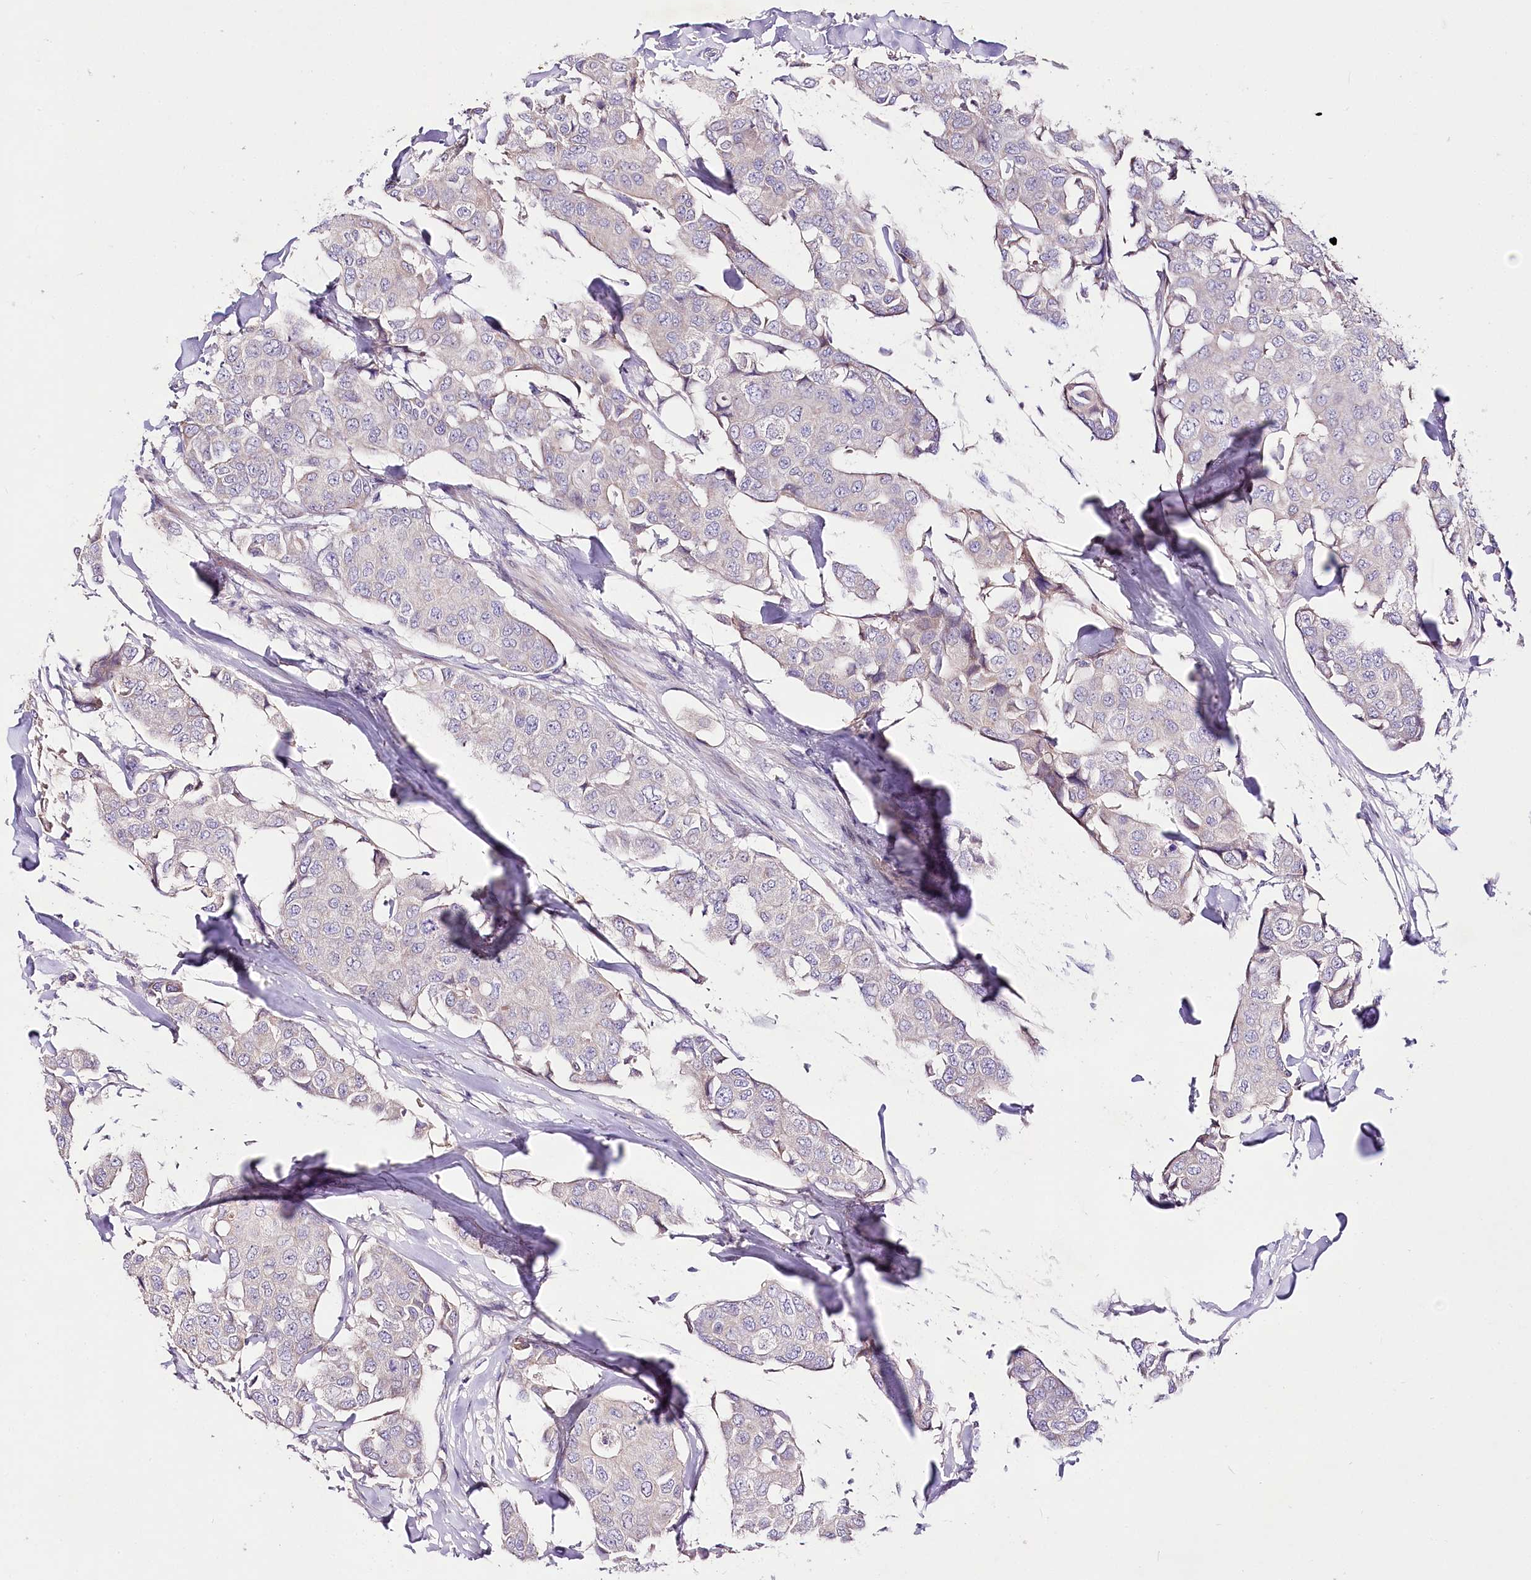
{"staining": {"intensity": "negative", "quantity": "none", "location": "none"}, "tissue": "breast cancer", "cell_type": "Tumor cells", "image_type": "cancer", "snomed": [{"axis": "morphology", "description": "Duct carcinoma"}, {"axis": "topography", "description": "Breast"}], "caption": "Tumor cells show no significant protein expression in breast invasive ductal carcinoma.", "gene": "LRRC14B", "patient": {"sex": "female", "age": 80}}